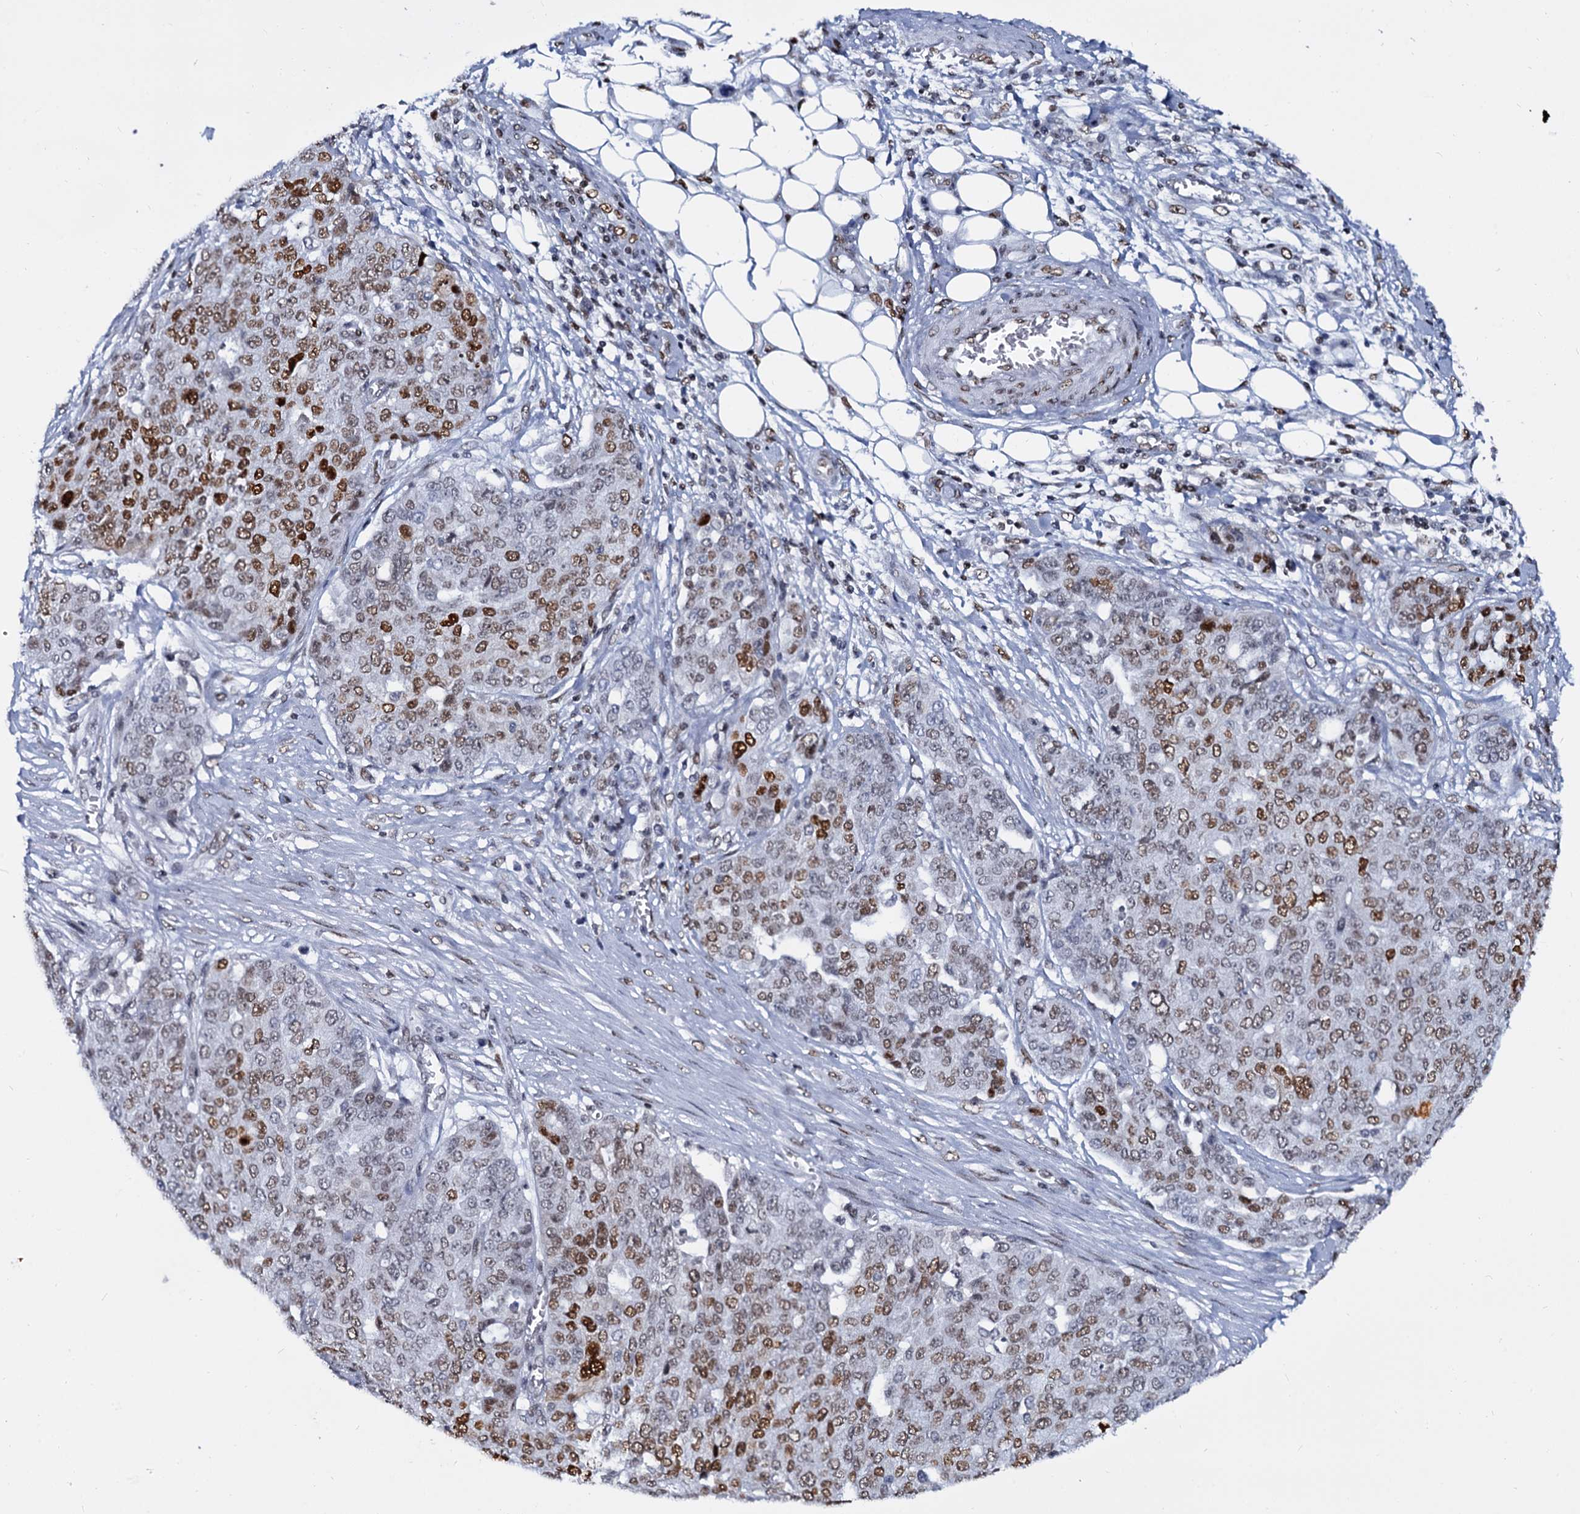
{"staining": {"intensity": "moderate", "quantity": ">75%", "location": "nuclear"}, "tissue": "ovarian cancer", "cell_type": "Tumor cells", "image_type": "cancer", "snomed": [{"axis": "morphology", "description": "Cystadenocarcinoma, serous, NOS"}, {"axis": "topography", "description": "Soft tissue"}, {"axis": "topography", "description": "Ovary"}], "caption": "Tumor cells exhibit moderate nuclear positivity in about >75% of cells in serous cystadenocarcinoma (ovarian).", "gene": "CMAS", "patient": {"sex": "female", "age": 57}}